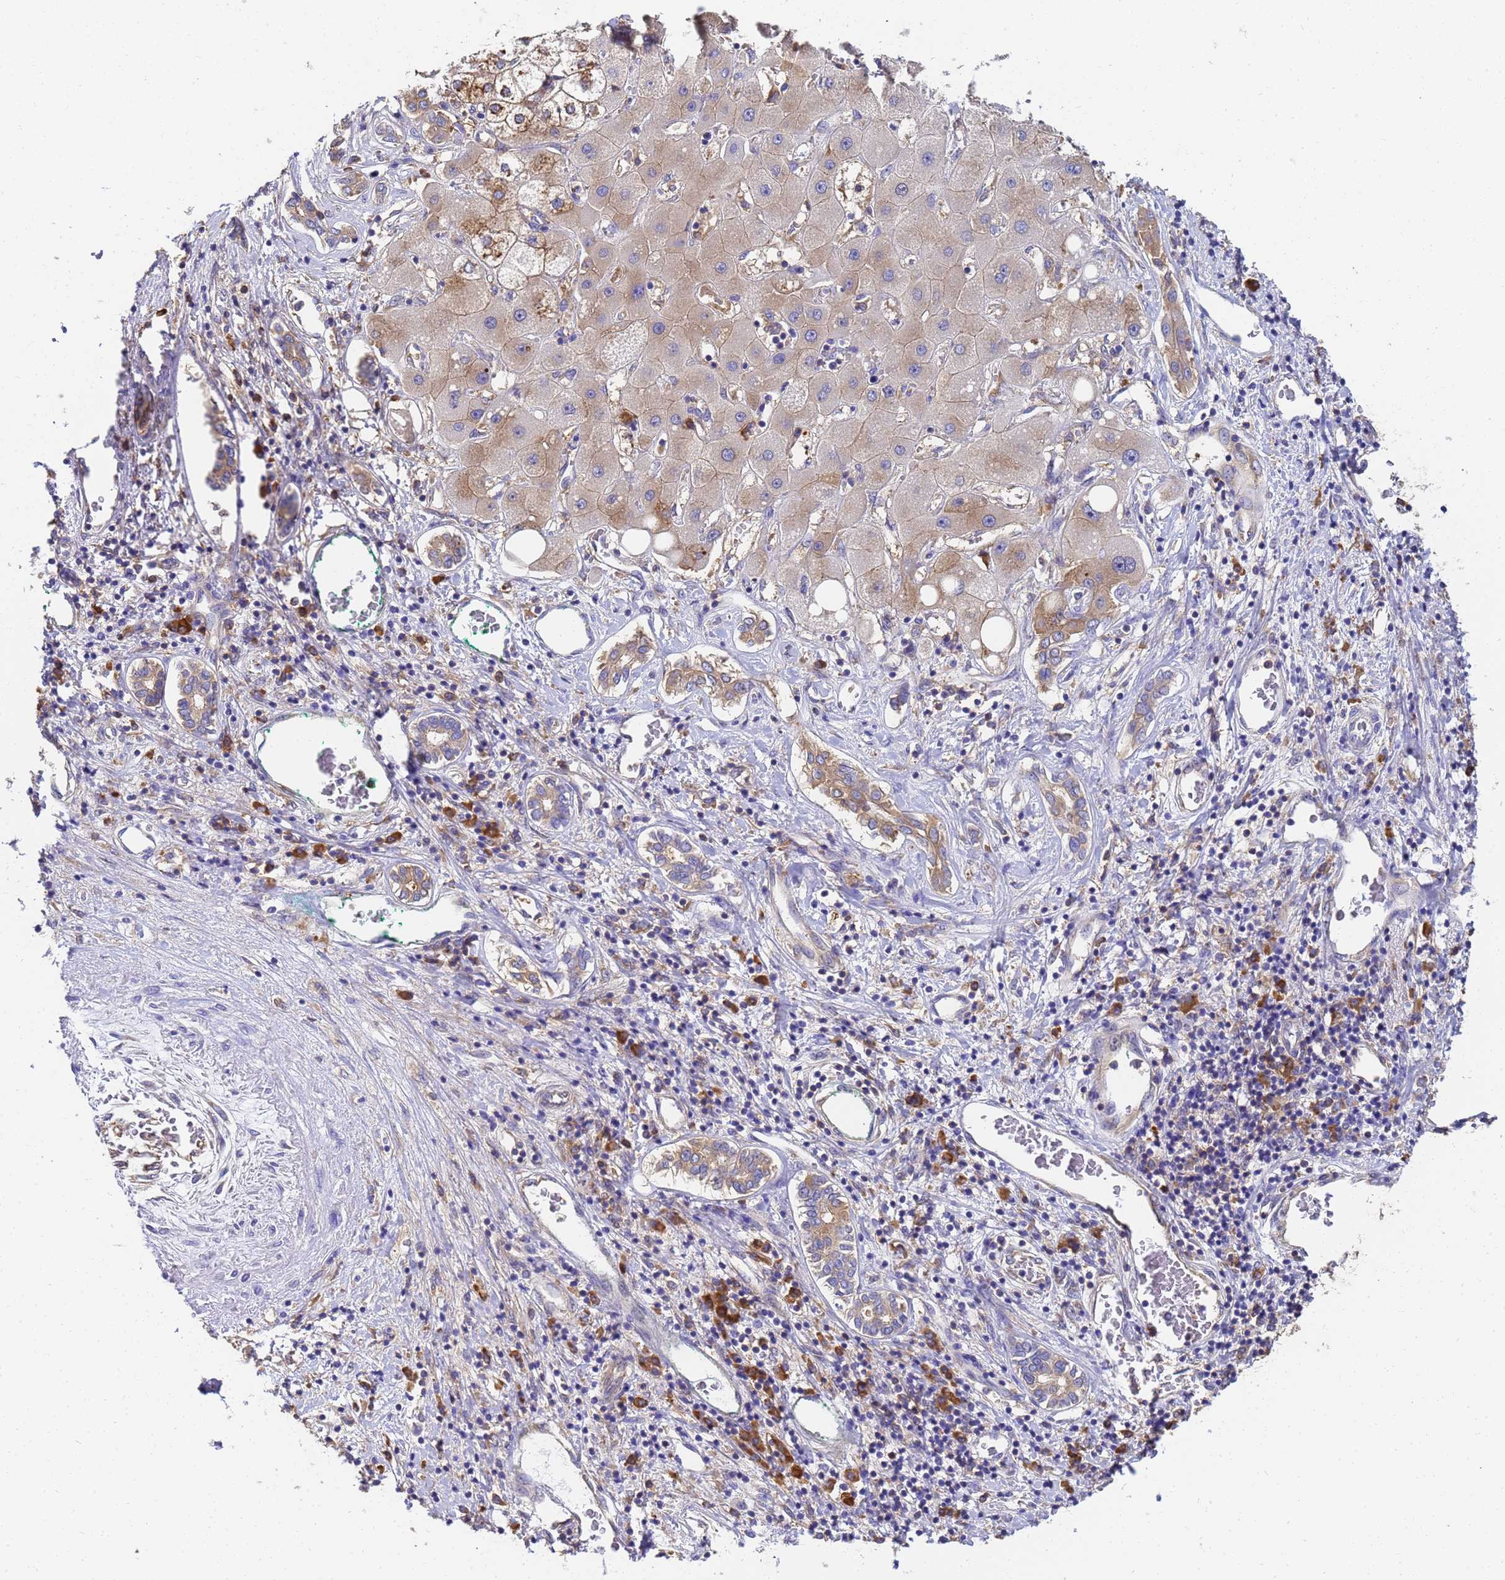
{"staining": {"intensity": "weak", "quantity": ">75%", "location": "cytoplasmic/membranous"}, "tissue": "liver cancer", "cell_type": "Tumor cells", "image_type": "cancer", "snomed": [{"axis": "morphology", "description": "Carcinoma, Hepatocellular, NOS"}, {"axis": "topography", "description": "Liver"}], "caption": "Liver hepatocellular carcinoma tissue shows weak cytoplasmic/membranous staining in approximately >75% of tumor cells", "gene": "NME1-NME2", "patient": {"sex": "male", "age": 65}}